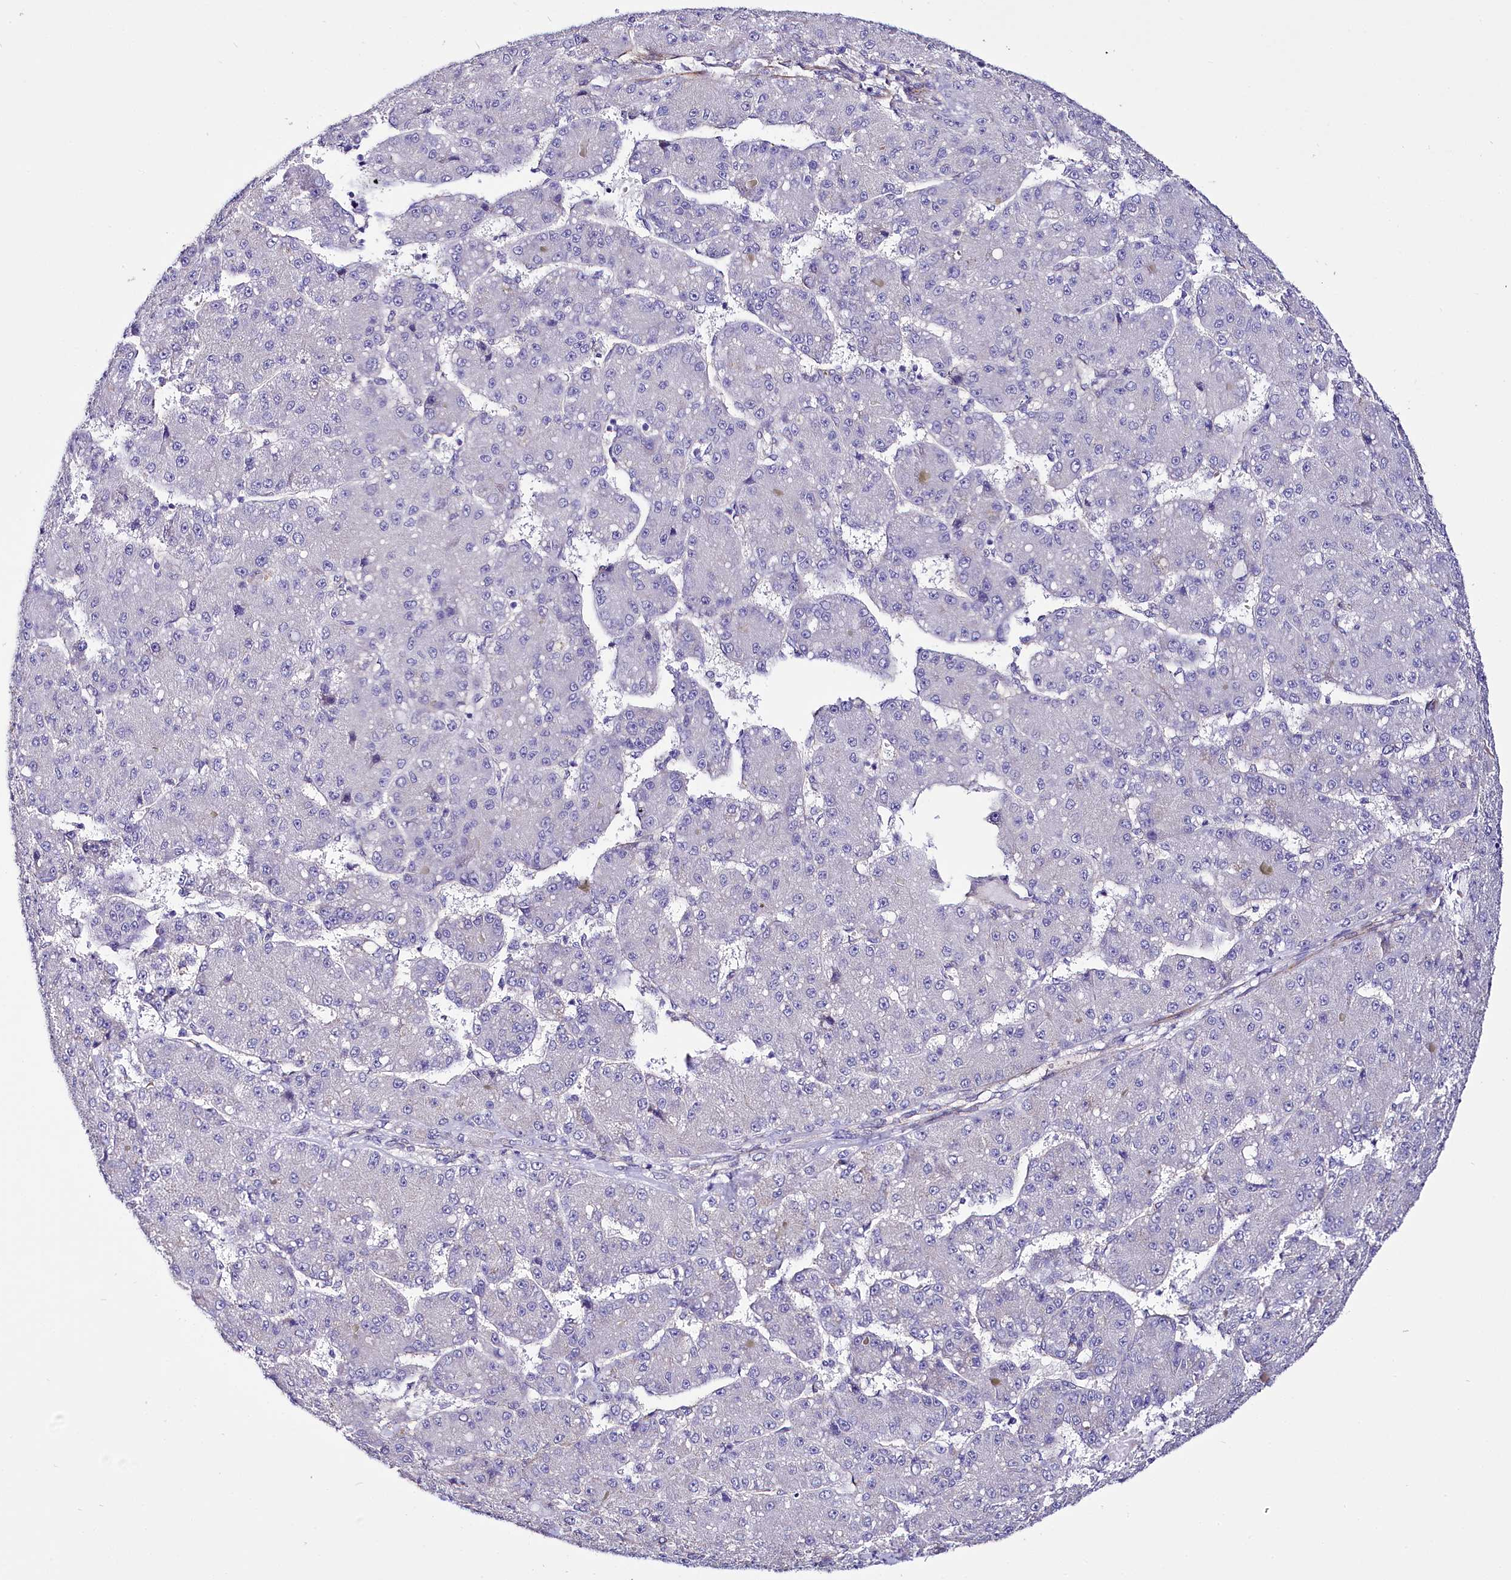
{"staining": {"intensity": "negative", "quantity": "none", "location": "none"}, "tissue": "liver cancer", "cell_type": "Tumor cells", "image_type": "cancer", "snomed": [{"axis": "morphology", "description": "Carcinoma, Hepatocellular, NOS"}, {"axis": "topography", "description": "Liver"}], "caption": "DAB immunohistochemical staining of human hepatocellular carcinoma (liver) exhibits no significant expression in tumor cells.", "gene": "STXBP1", "patient": {"sex": "male", "age": 67}}